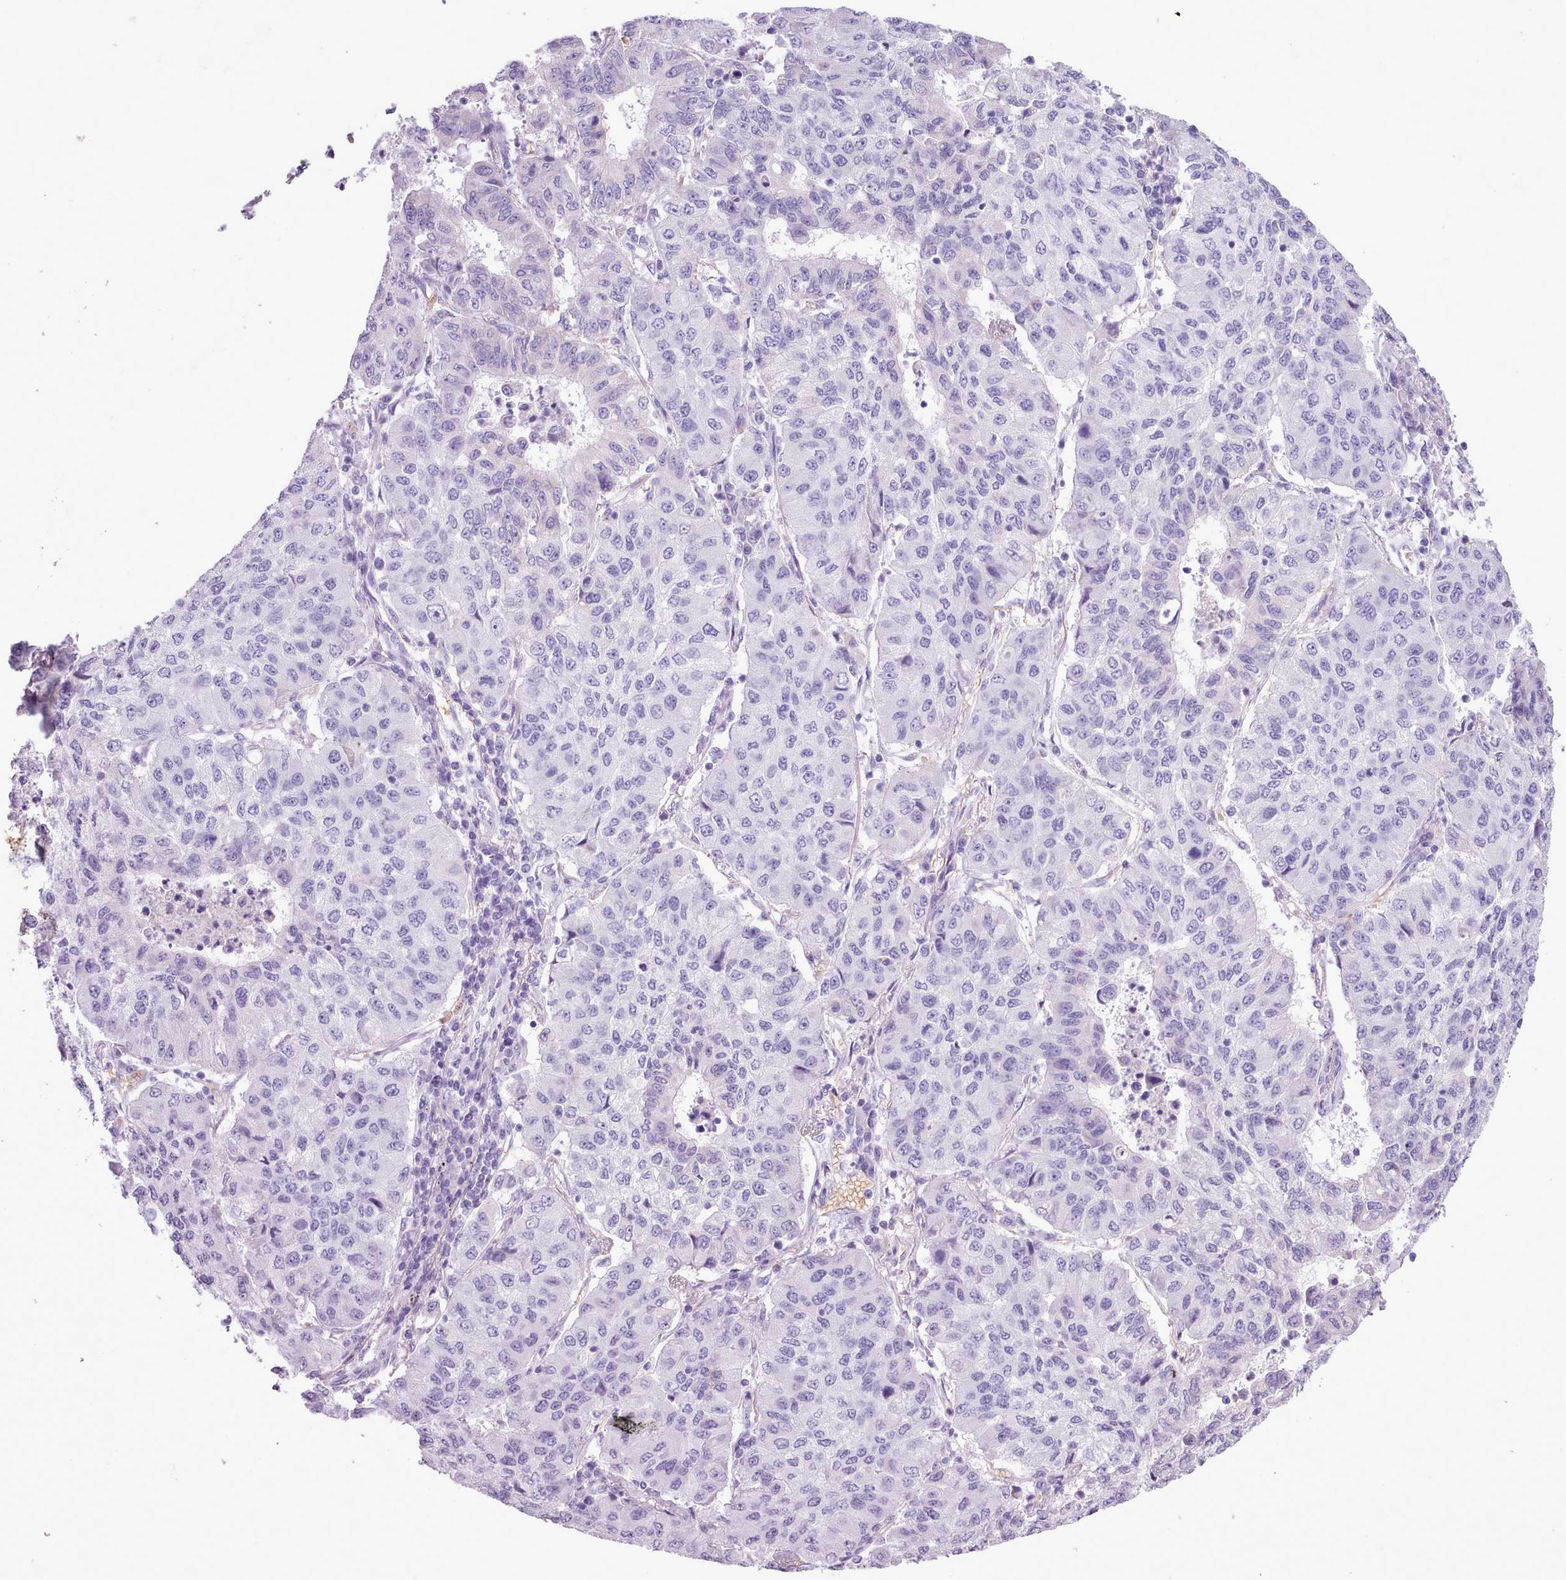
{"staining": {"intensity": "negative", "quantity": "none", "location": "none"}, "tissue": "lung cancer", "cell_type": "Tumor cells", "image_type": "cancer", "snomed": [{"axis": "morphology", "description": "Squamous cell carcinoma, NOS"}, {"axis": "topography", "description": "Lung"}], "caption": "Tumor cells show no significant protein staining in squamous cell carcinoma (lung).", "gene": "AK4", "patient": {"sex": "male", "age": 74}}